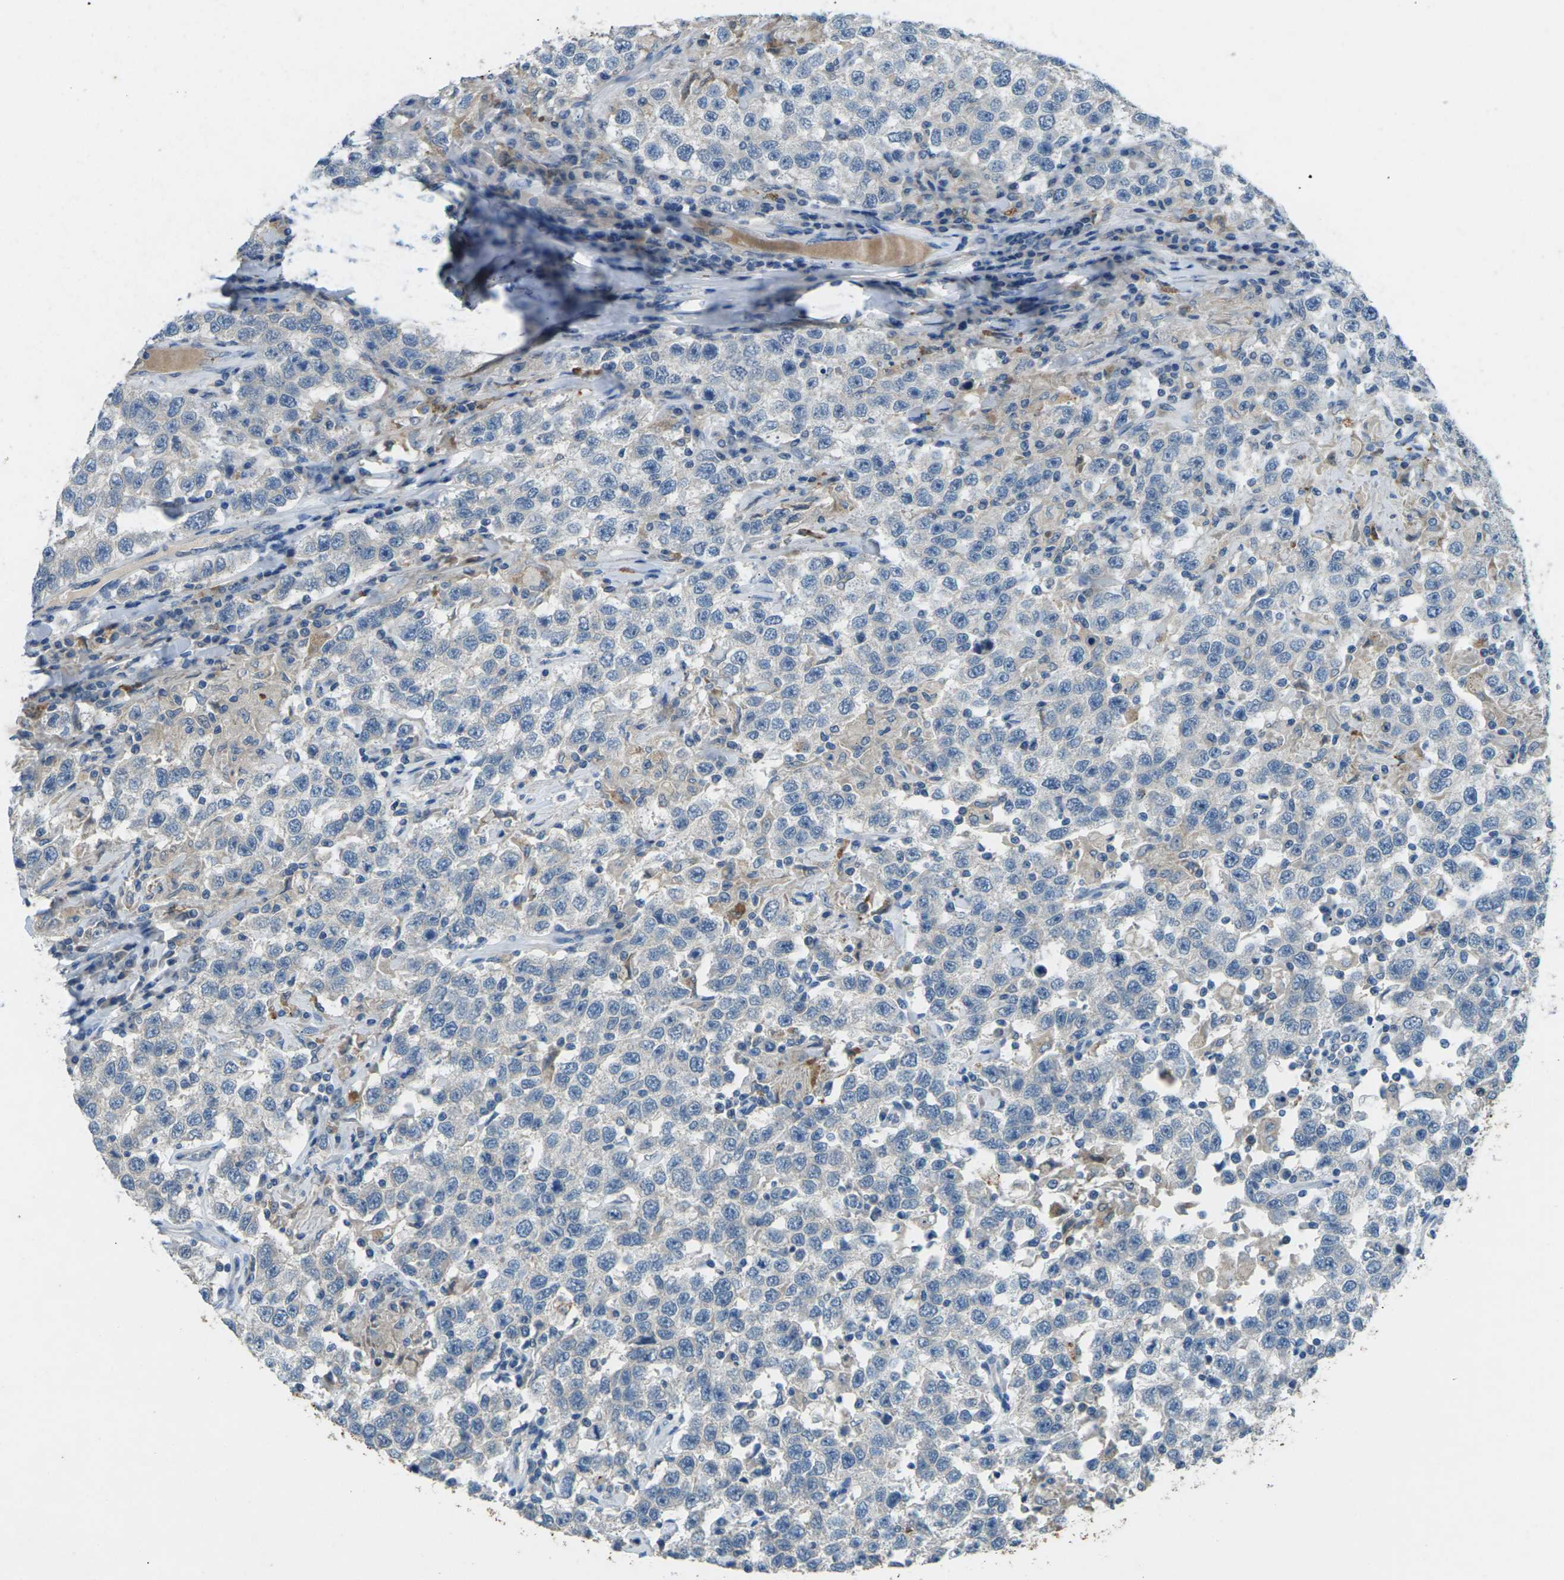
{"staining": {"intensity": "negative", "quantity": "none", "location": "none"}, "tissue": "testis cancer", "cell_type": "Tumor cells", "image_type": "cancer", "snomed": [{"axis": "morphology", "description": "Seminoma, NOS"}, {"axis": "topography", "description": "Testis"}], "caption": "Protein analysis of seminoma (testis) demonstrates no significant positivity in tumor cells.", "gene": "SIGLEC14", "patient": {"sex": "male", "age": 41}}